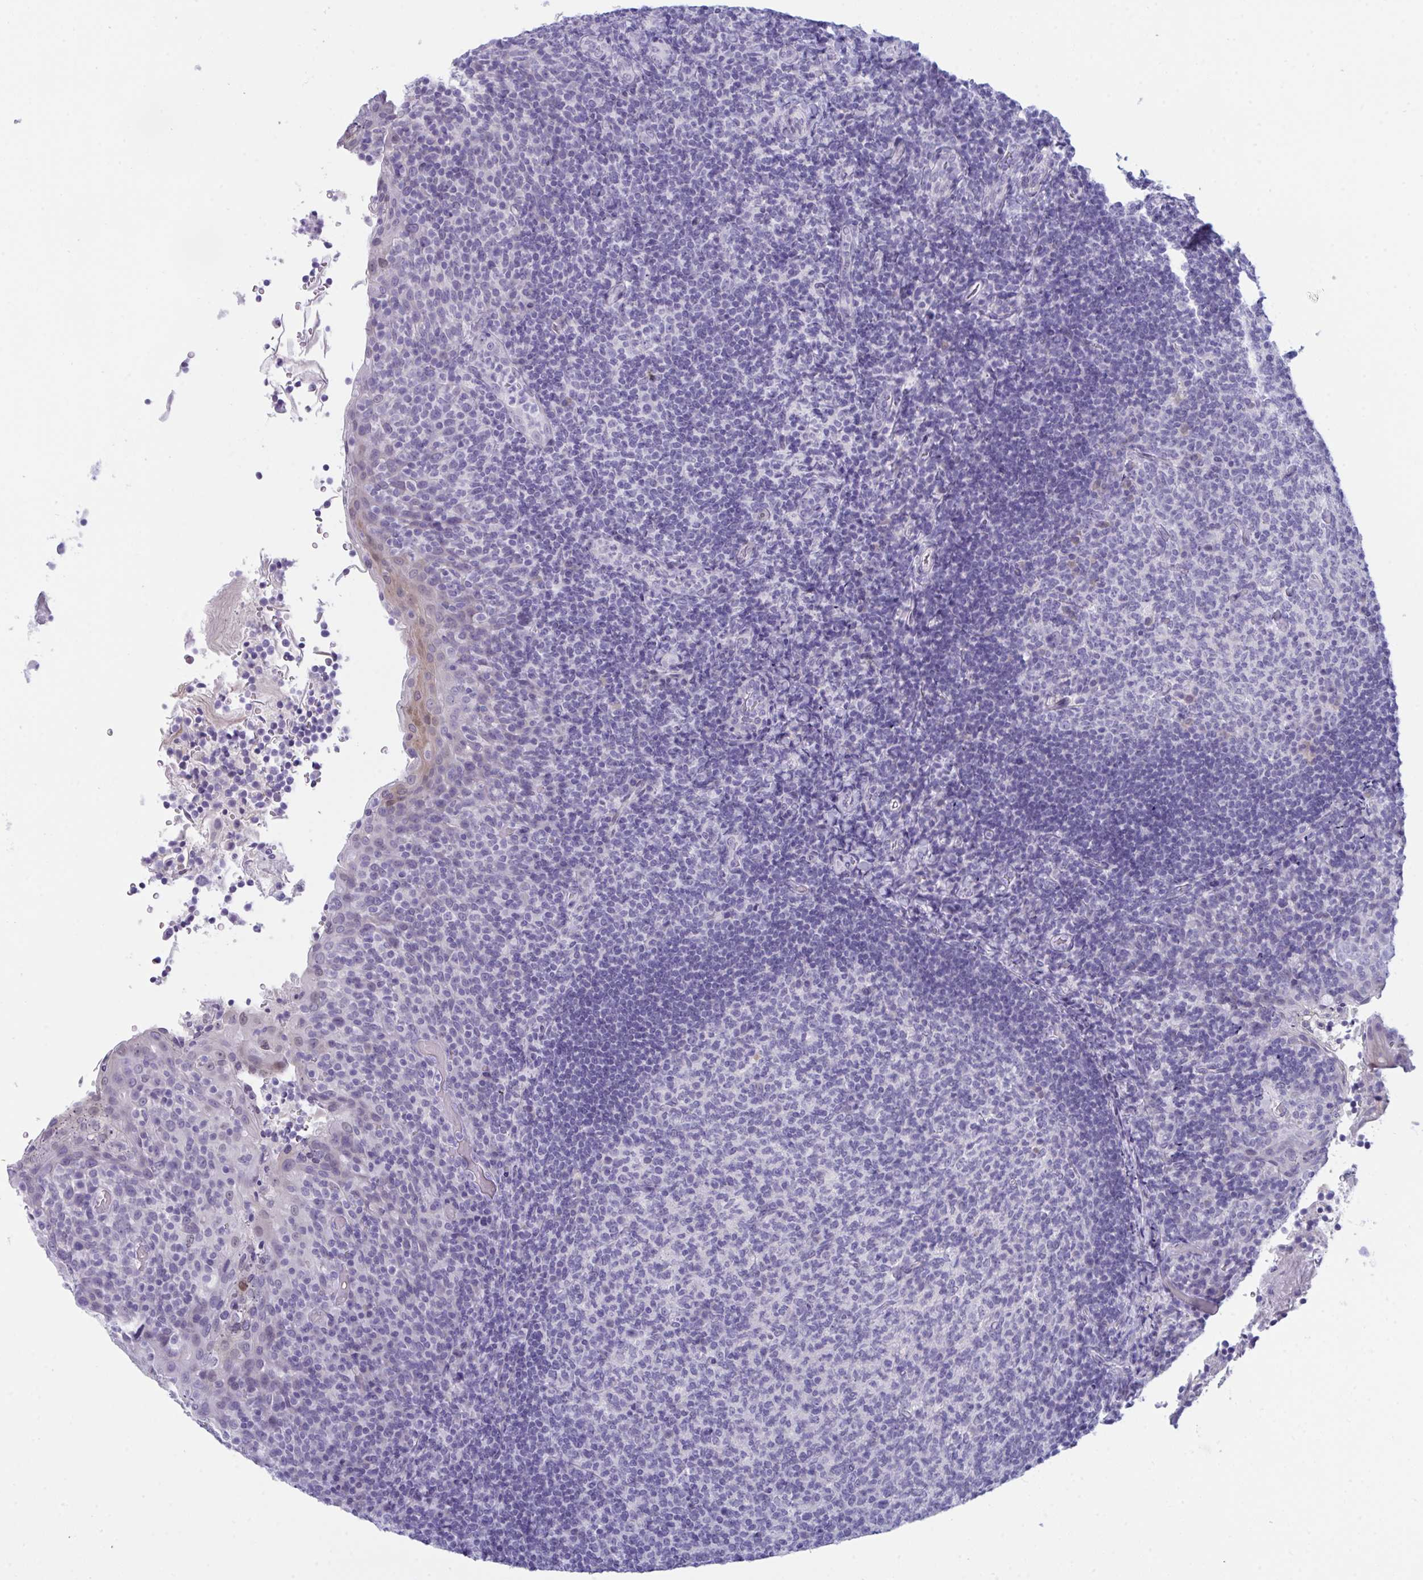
{"staining": {"intensity": "negative", "quantity": "none", "location": "none"}, "tissue": "tonsil", "cell_type": "Germinal center cells", "image_type": "normal", "snomed": [{"axis": "morphology", "description": "Normal tissue, NOS"}, {"axis": "topography", "description": "Tonsil"}], "caption": "A high-resolution photomicrograph shows immunohistochemistry staining of benign tonsil, which displays no significant positivity in germinal center cells.", "gene": "PRDM9", "patient": {"sex": "female", "age": 10}}